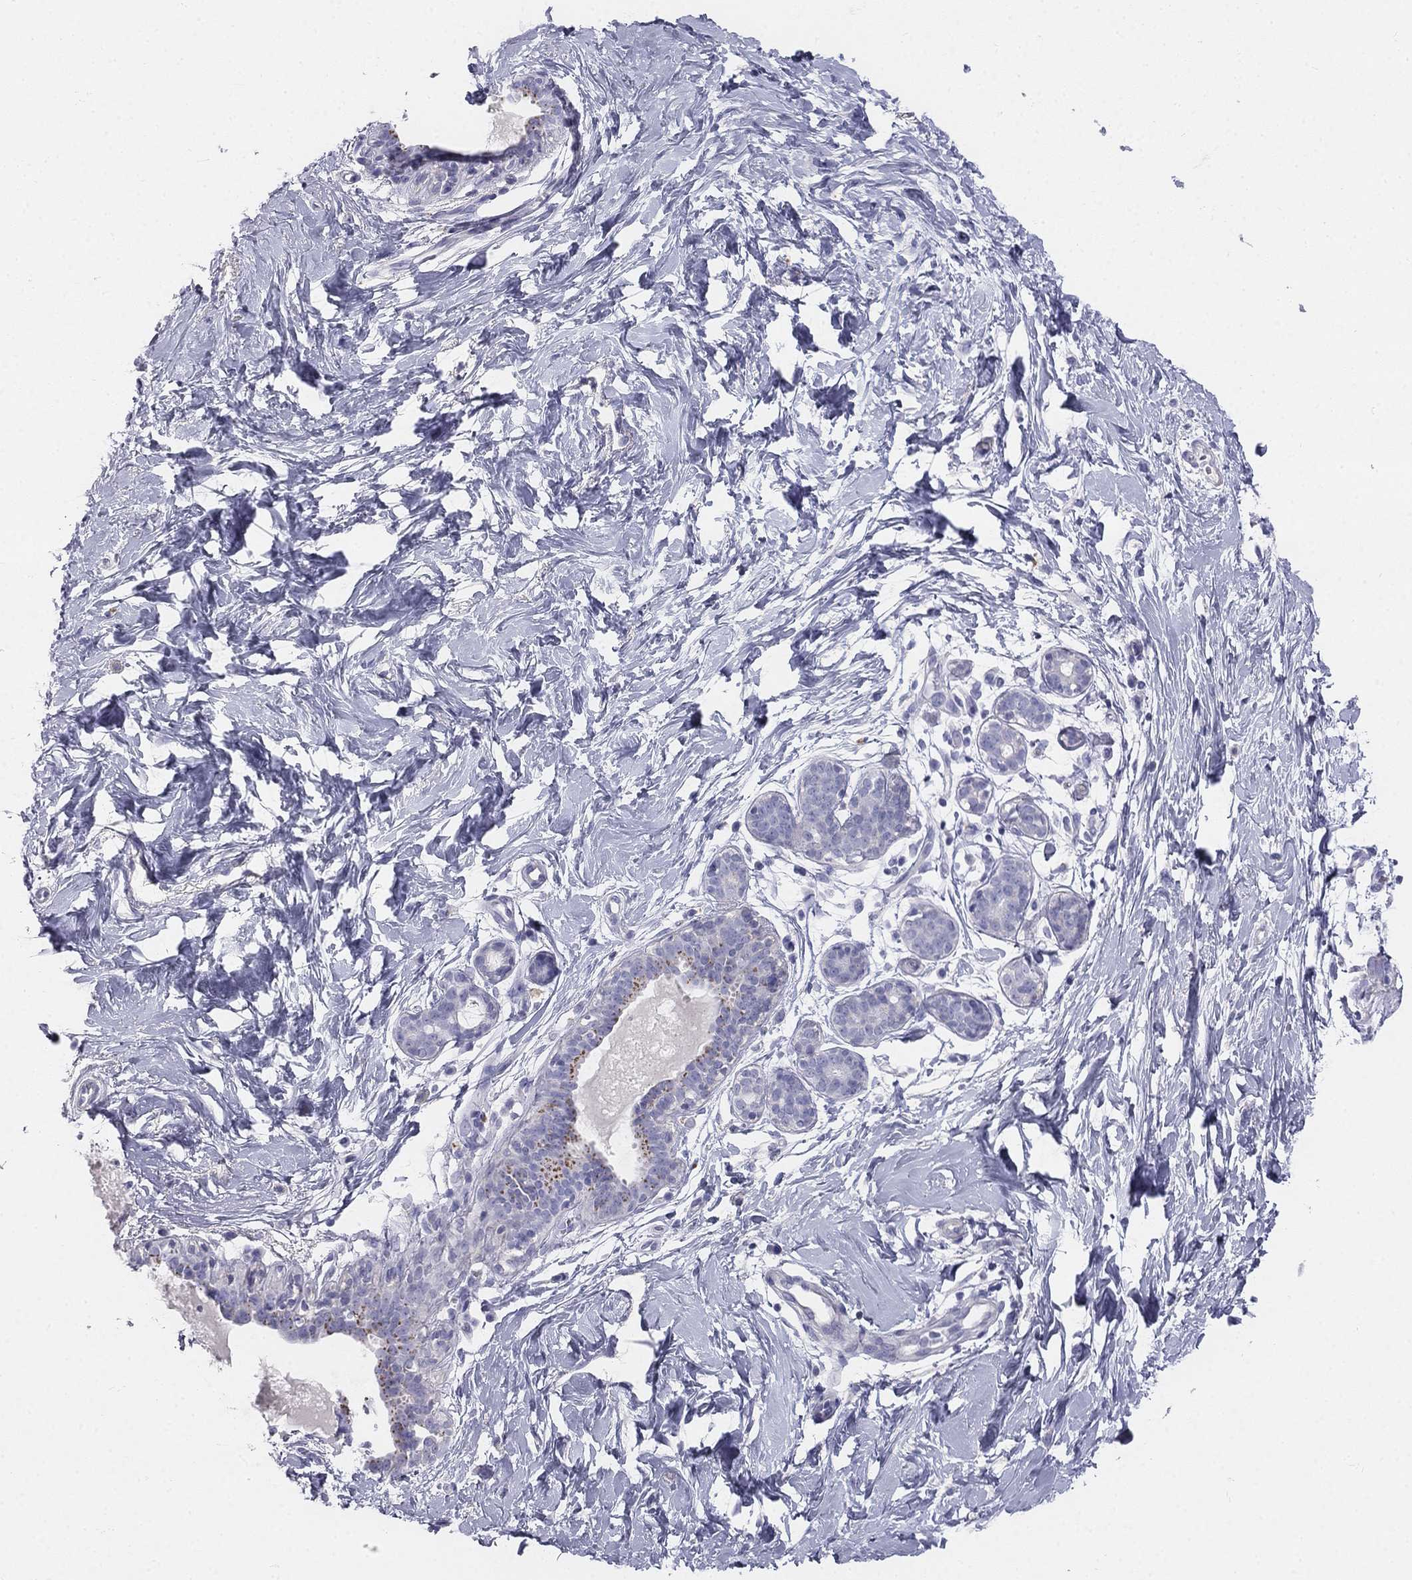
{"staining": {"intensity": "negative", "quantity": "none", "location": "none"}, "tissue": "breast", "cell_type": "Adipocytes", "image_type": "normal", "snomed": [{"axis": "morphology", "description": "Normal tissue, NOS"}, {"axis": "topography", "description": "Breast"}], "caption": "Immunohistochemical staining of benign breast displays no significant positivity in adipocytes.", "gene": "ALOXE3", "patient": {"sex": "female", "age": 37}}